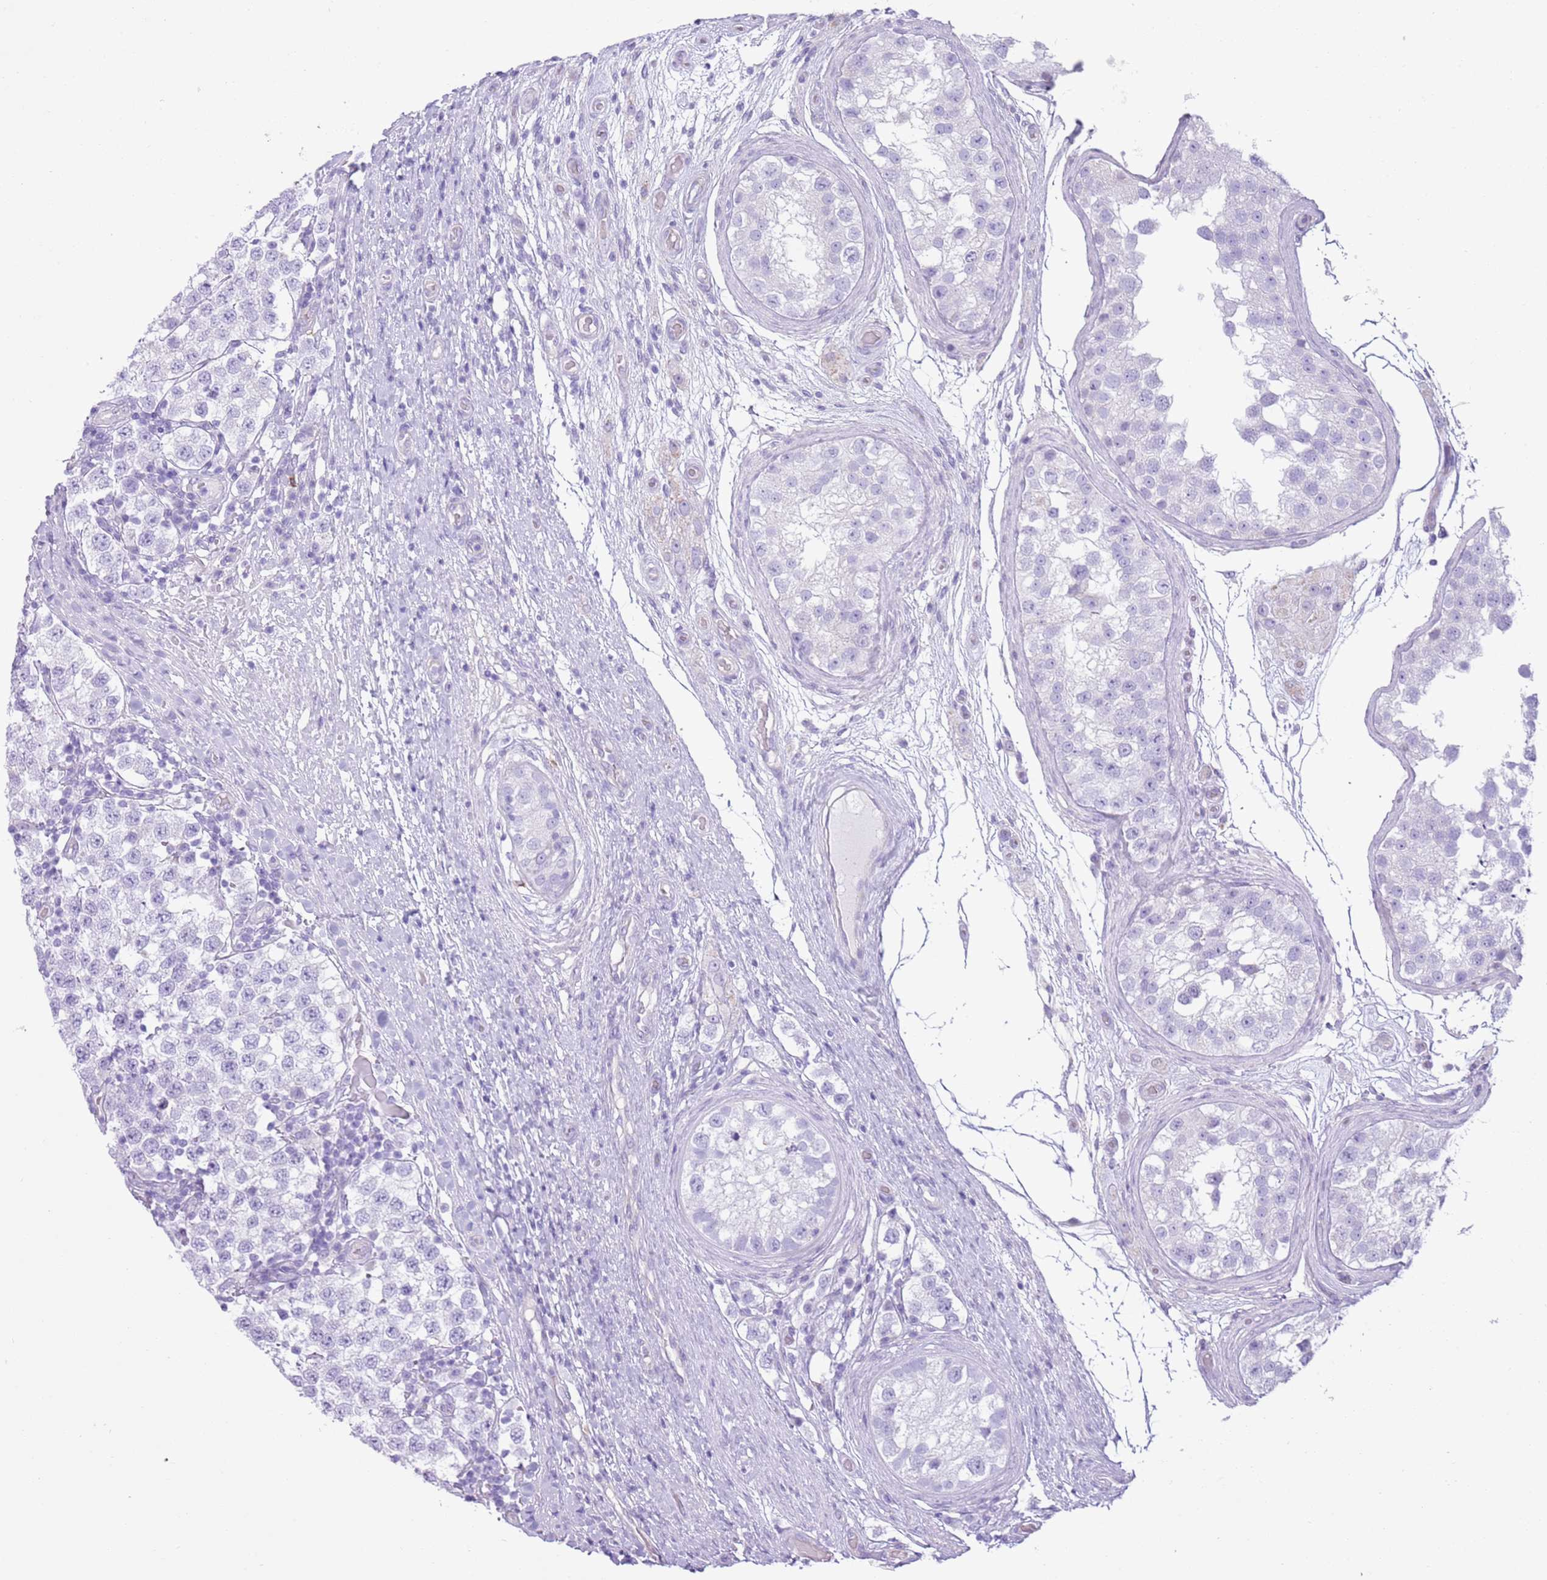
{"staining": {"intensity": "negative", "quantity": "none", "location": "none"}, "tissue": "testis cancer", "cell_type": "Tumor cells", "image_type": "cancer", "snomed": [{"axis": "morphology", "description": "Seminoma, NOS"}, {"axis": "topography", "description": "Testis"}], "caption": "Protein analysis of testis cancer (seminoma) exhibits no significant staining in tumor cells.", "gene": "CD177", "patient": {"sex": "male", "age": 34}}